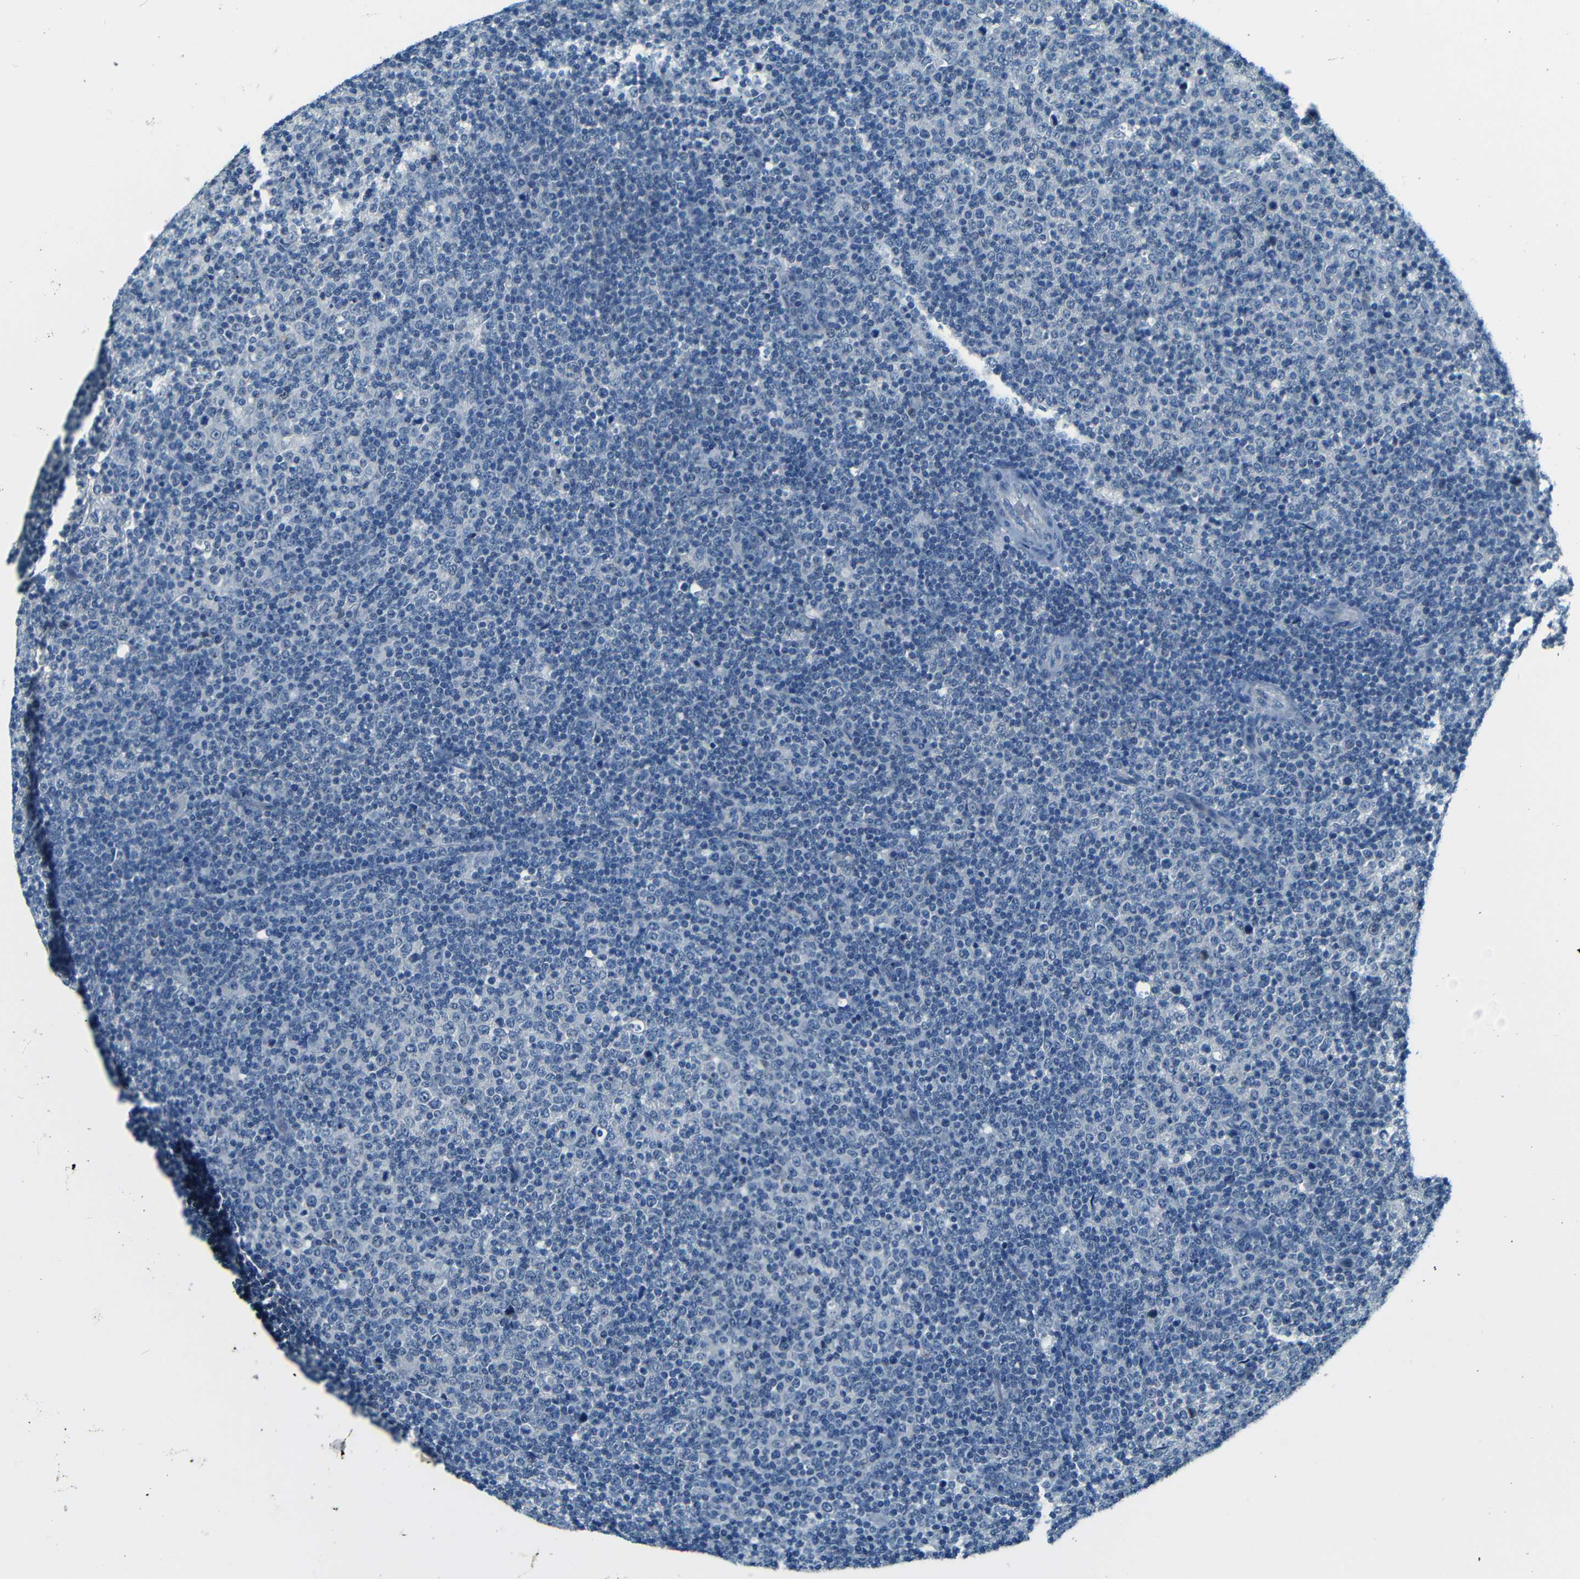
{"staining": {"intensity": "negative", "quantity": "none", "location": "none"}, "tissue": "lymphoma", "cell_type": "Tumor cells", "image_type": "cancer", "snomed": [{"axis": "morphology", "description": "Malignant lymphoma, non-Hodgkin's type, Low grade"}, {"axis": "topography", "description": "Lymph node"}], "caption": "This is an IHC micrograph of lymphoma. There is no expression in tumor cells.", "gene": "ZMAT1", "patient": {"sex": "male", "age": 70}}